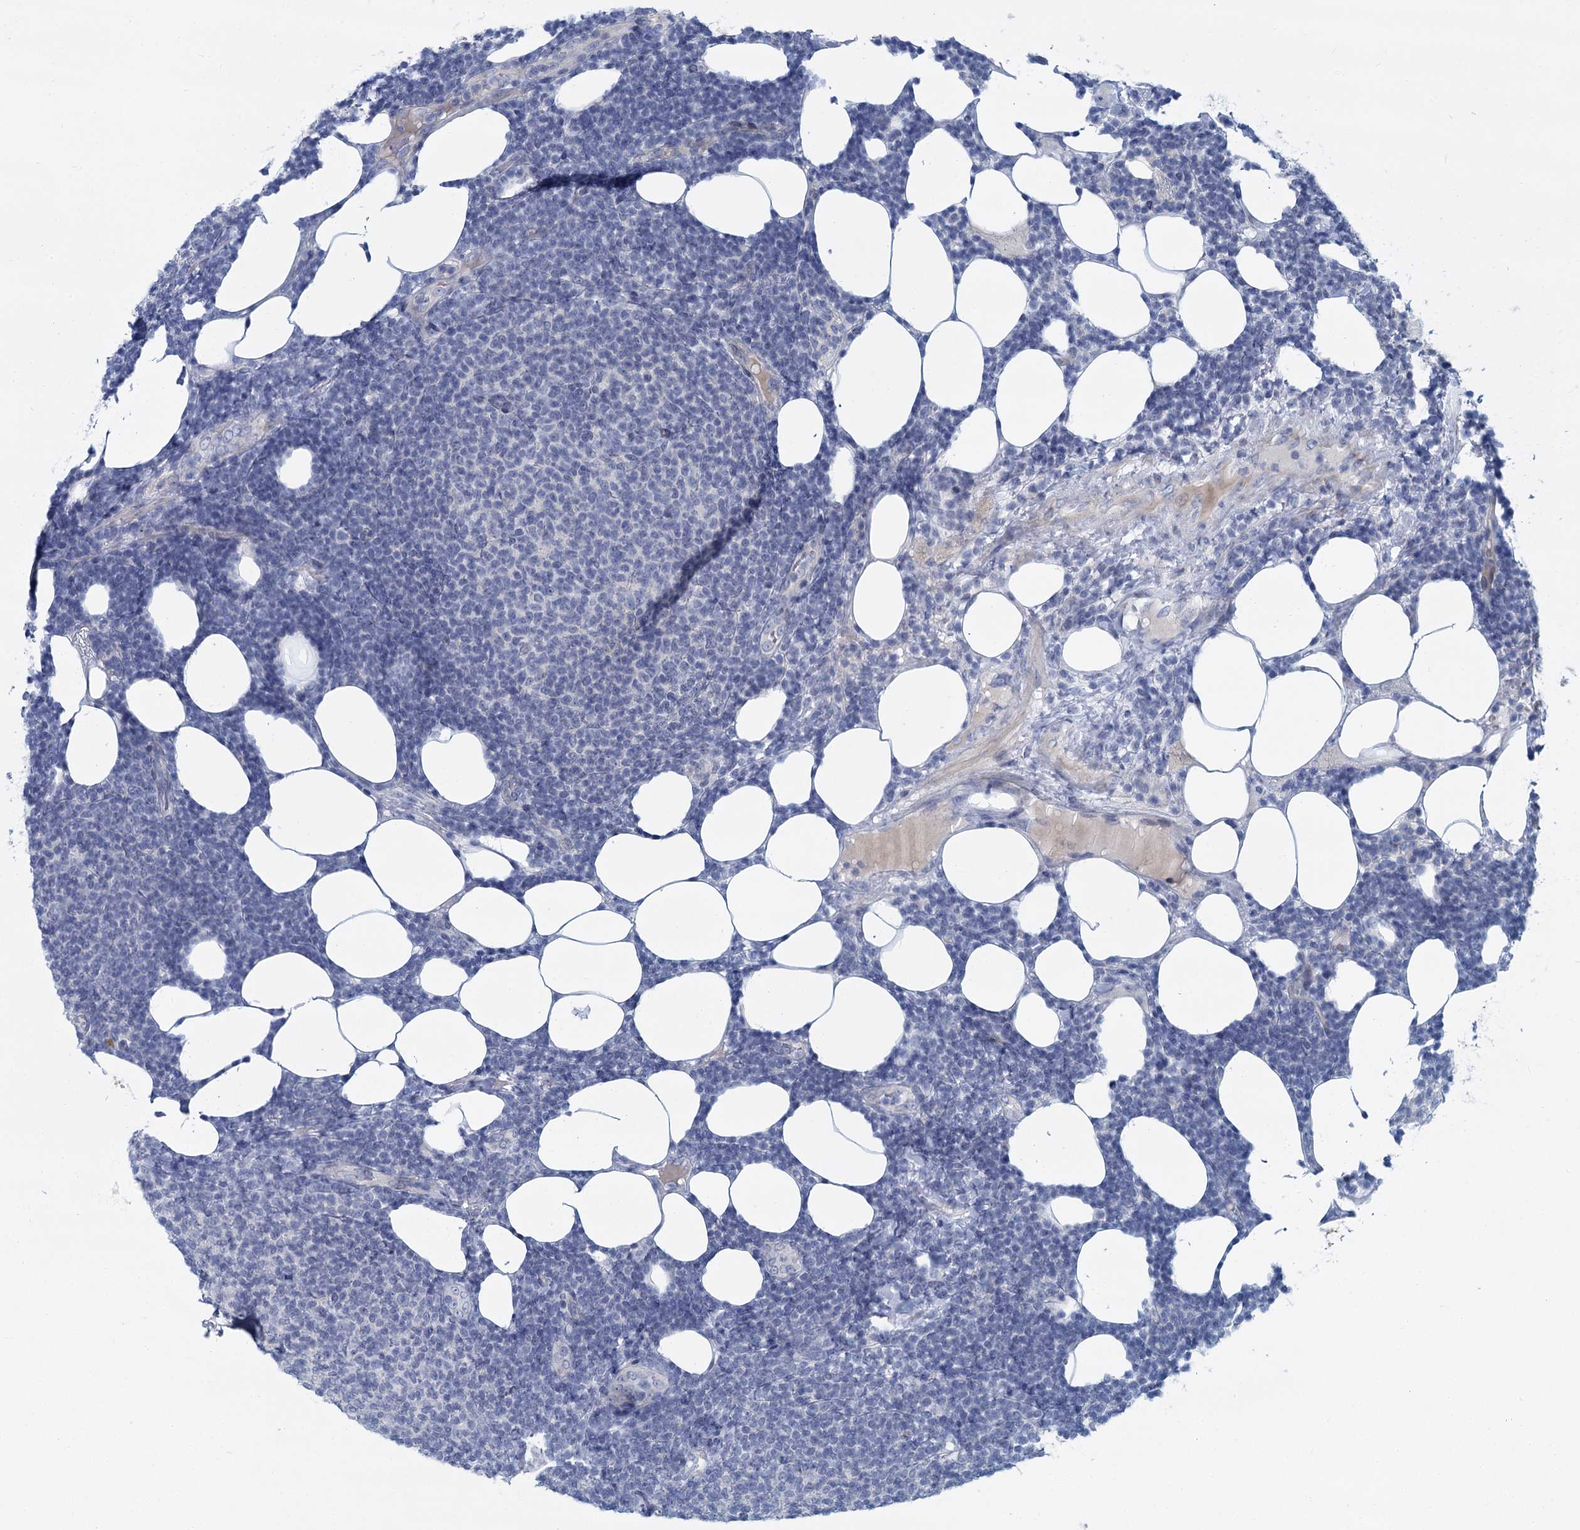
{"staining": {"intensity": "negative", "quantity": "none", "location": "none"}, "tissue": "lymphoma", "cell_type": "Tumor cells", "image_type": "cancer", "snomed": [{"axis": "morphology", "description": "Malignant lymphoma, non-Hodgkin's type, Low grade"}, {"axis": "topography", "description": "Lymph node"}], "caption": "Photomicrograph shows no protein expression in tumor cells of lymphoma tissue.", "gene": "ACRBP", "patient": {"sex": "male", "age": 66}}